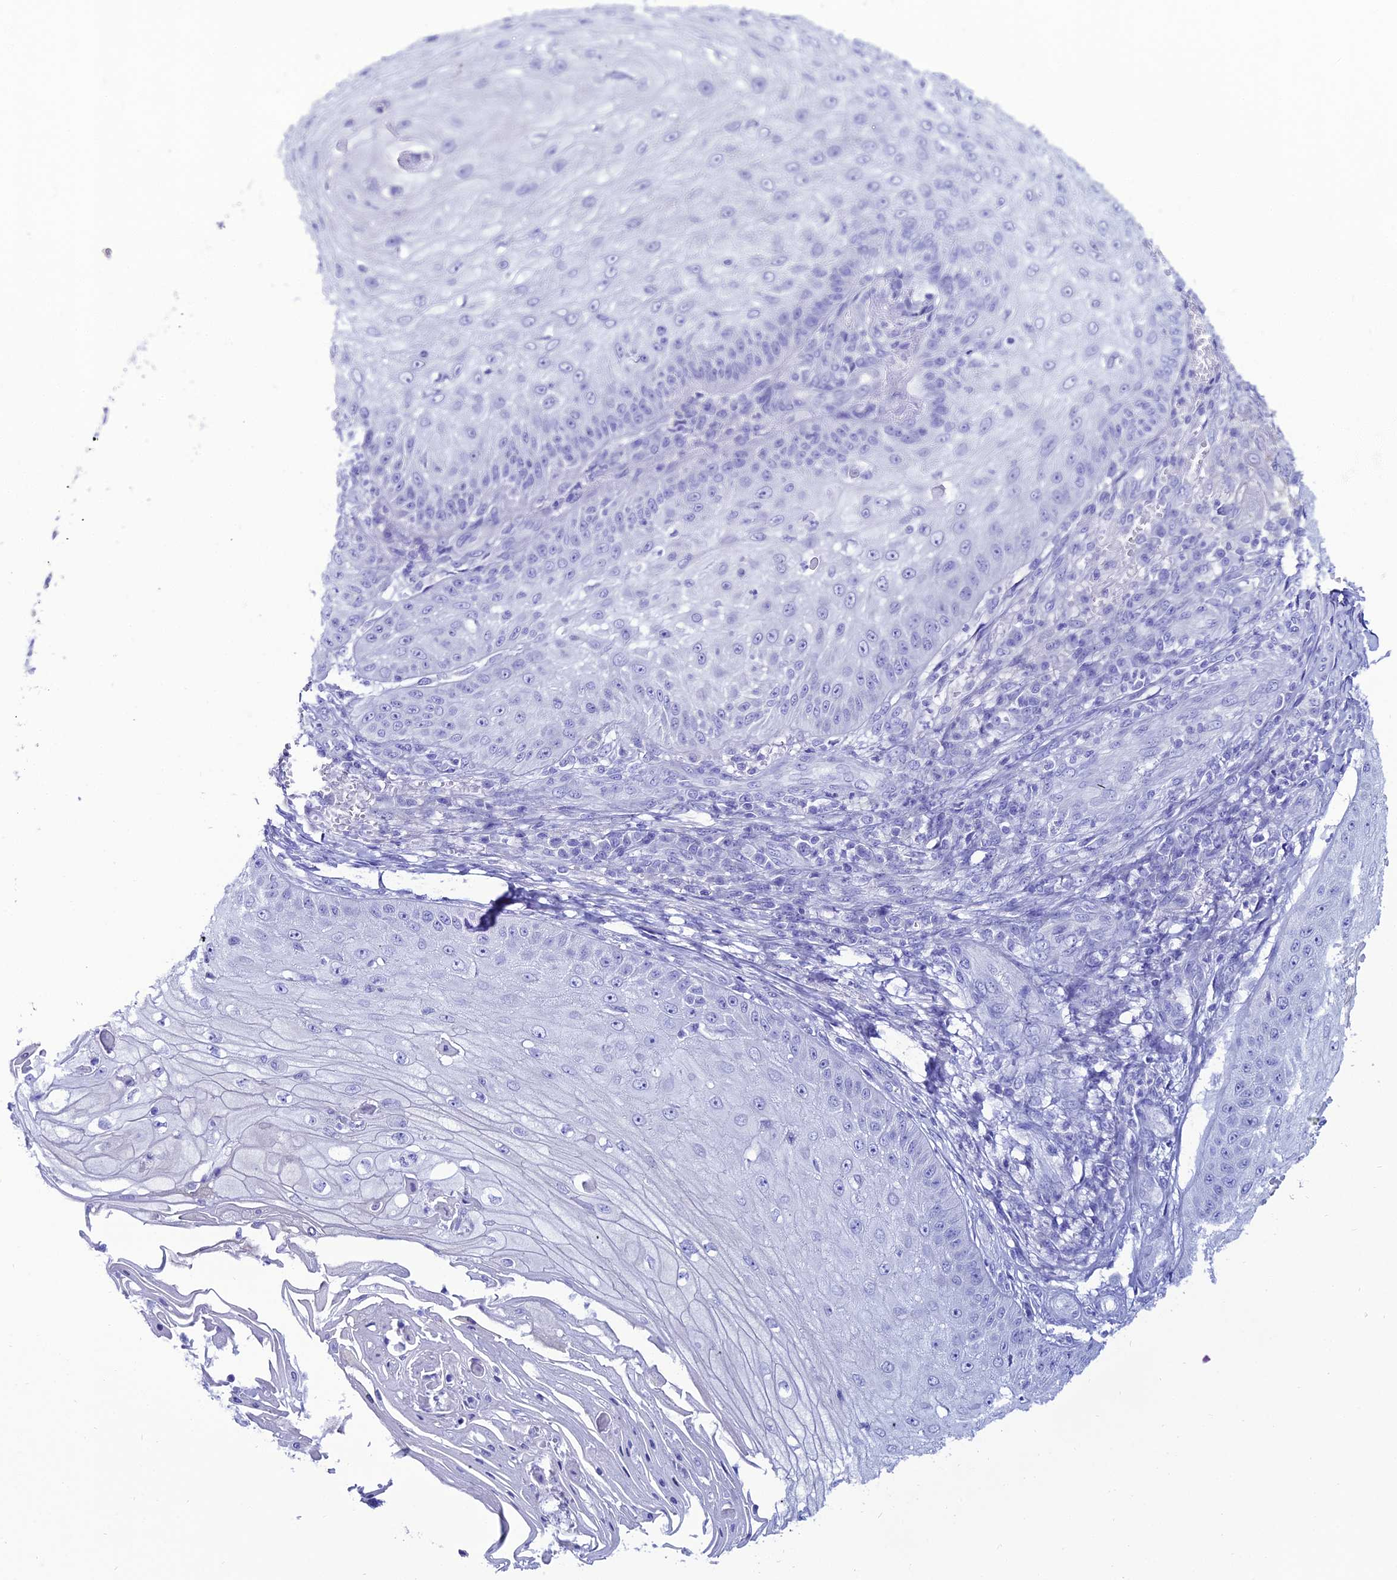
{"staining": {"intensity": "negative", "quantity": "none", "location": "none"}, "tissue": "skin cancer", "cell_type": "Tumor cells", "image_type": "cancer", "snomed": [{"axis": "morphology", "description": "Squamous cell carcinoma, NOS"}, {"axis": "topography", "description": "Skin"}], "caption": "Tumor cells are negative for brown protein staining in skin cancer (squamous cell carcinoma).", "gene": "OR4D5", "patient": {"sex": "male", "age": 70}}